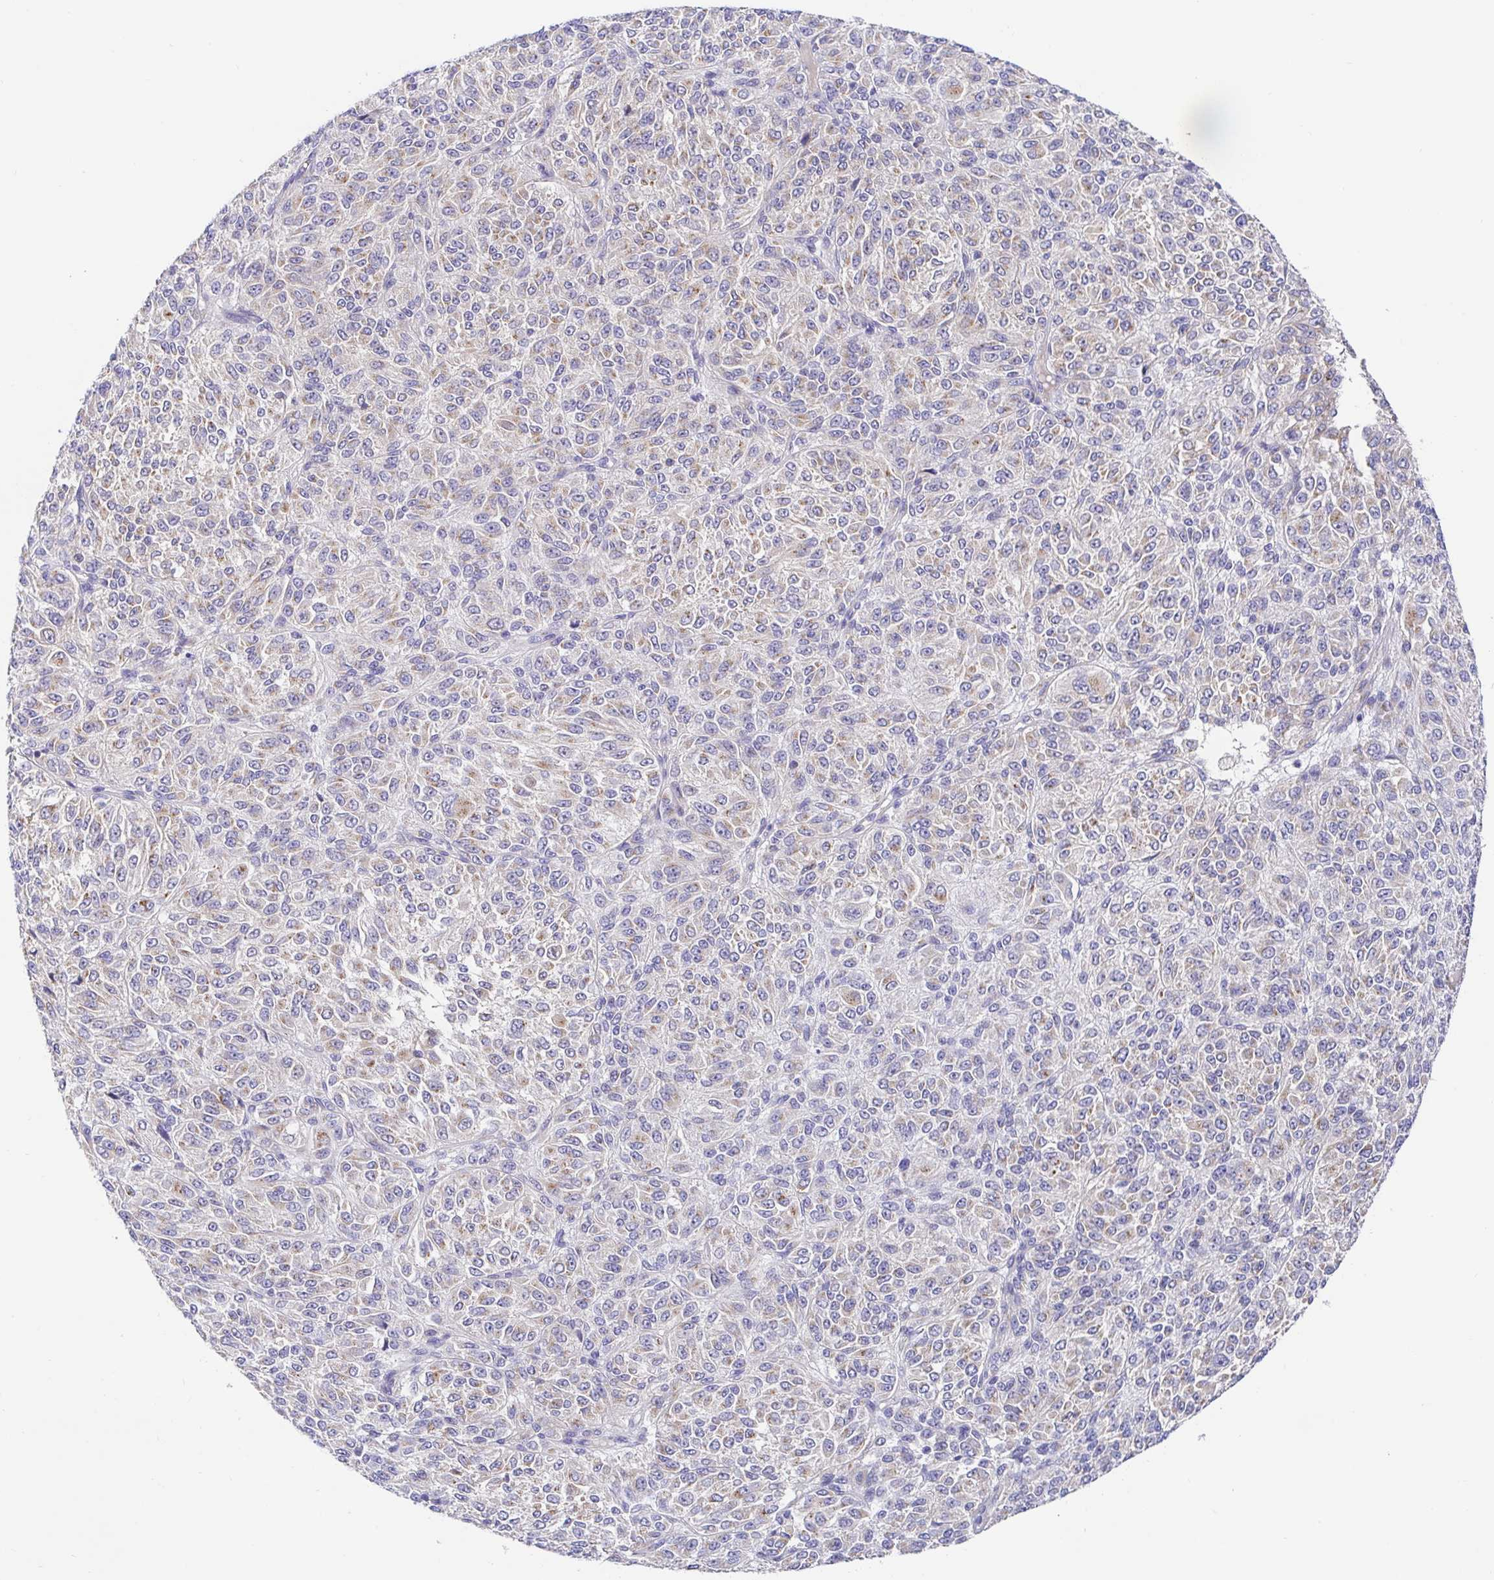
{"staining": {"intensity": "weak", "quantity": "<25%", "location": "cytoplasmic/membranous"}, "tissue": "melanoma", "cell_type": "Tumor cells", "image_type": "cancer", "snomed": [{"axis": "morphology", "description": "Malignant melanoma, Metastatic site"}, {"axis": "topography", "description": "Brain"}], "caption": "Immunohistochemical staining of human melanoma displays no significant staining in tumor cells. (DAB IHC, high magnification).", "gene": "GOLGA1", "patient": {"sex": "female", "age": 56}}